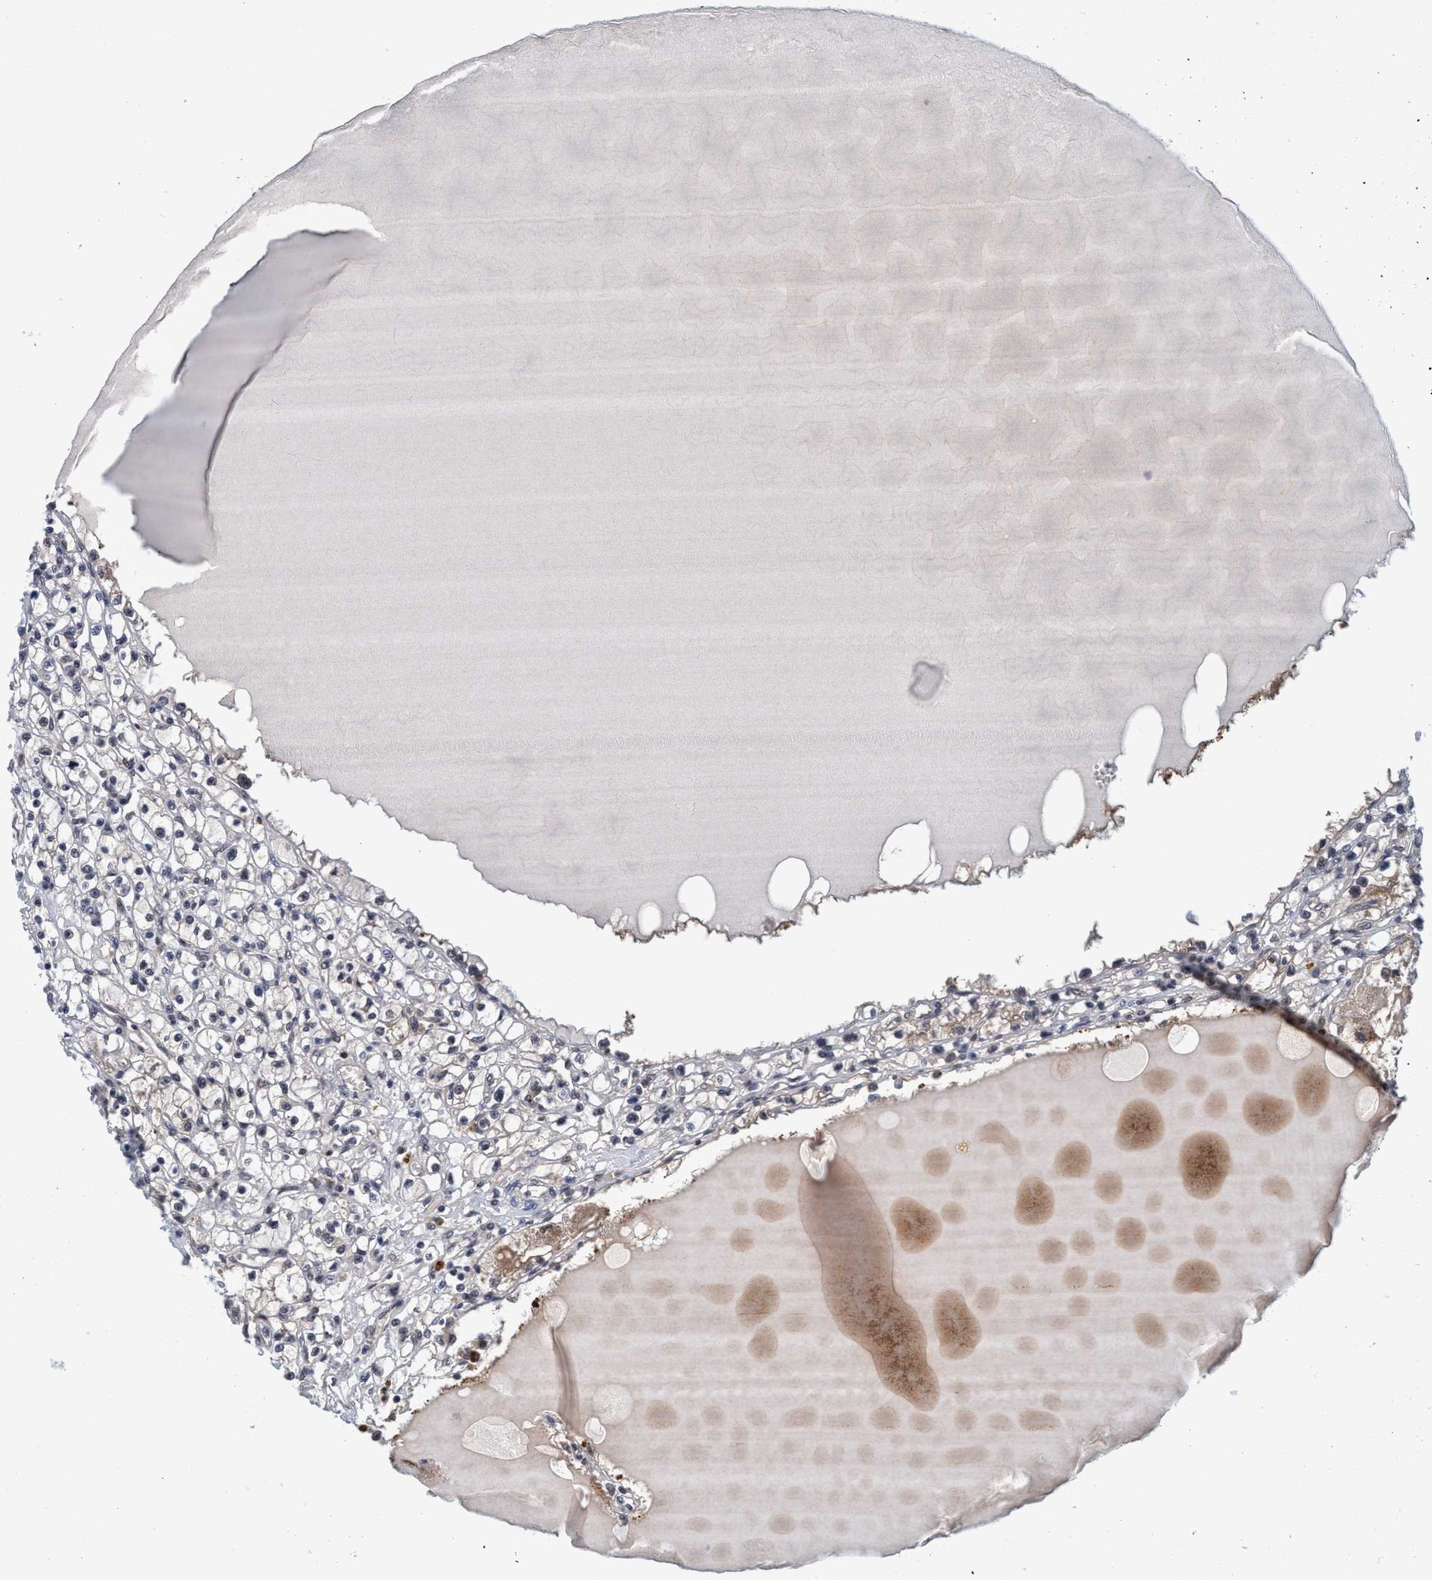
{"staining": {"intensity": "weak", "quantity": "<25%", "location": "cytoplasmic/membranous,nuclear"}, "tissue": "renal cancer", "cell_type": "Tumor cells", "image_type": "cancer", "snomed": [{"axis": "morphology", "description": "Adenocarcinoma, NOS"}, {"axis": "topography", "description": "Kidney"}], "caption": "The image reveals no staining of tumor cells in renal cancer.", "gene": "PSMD12", "patient": {"sex": "male", "age": 56}}